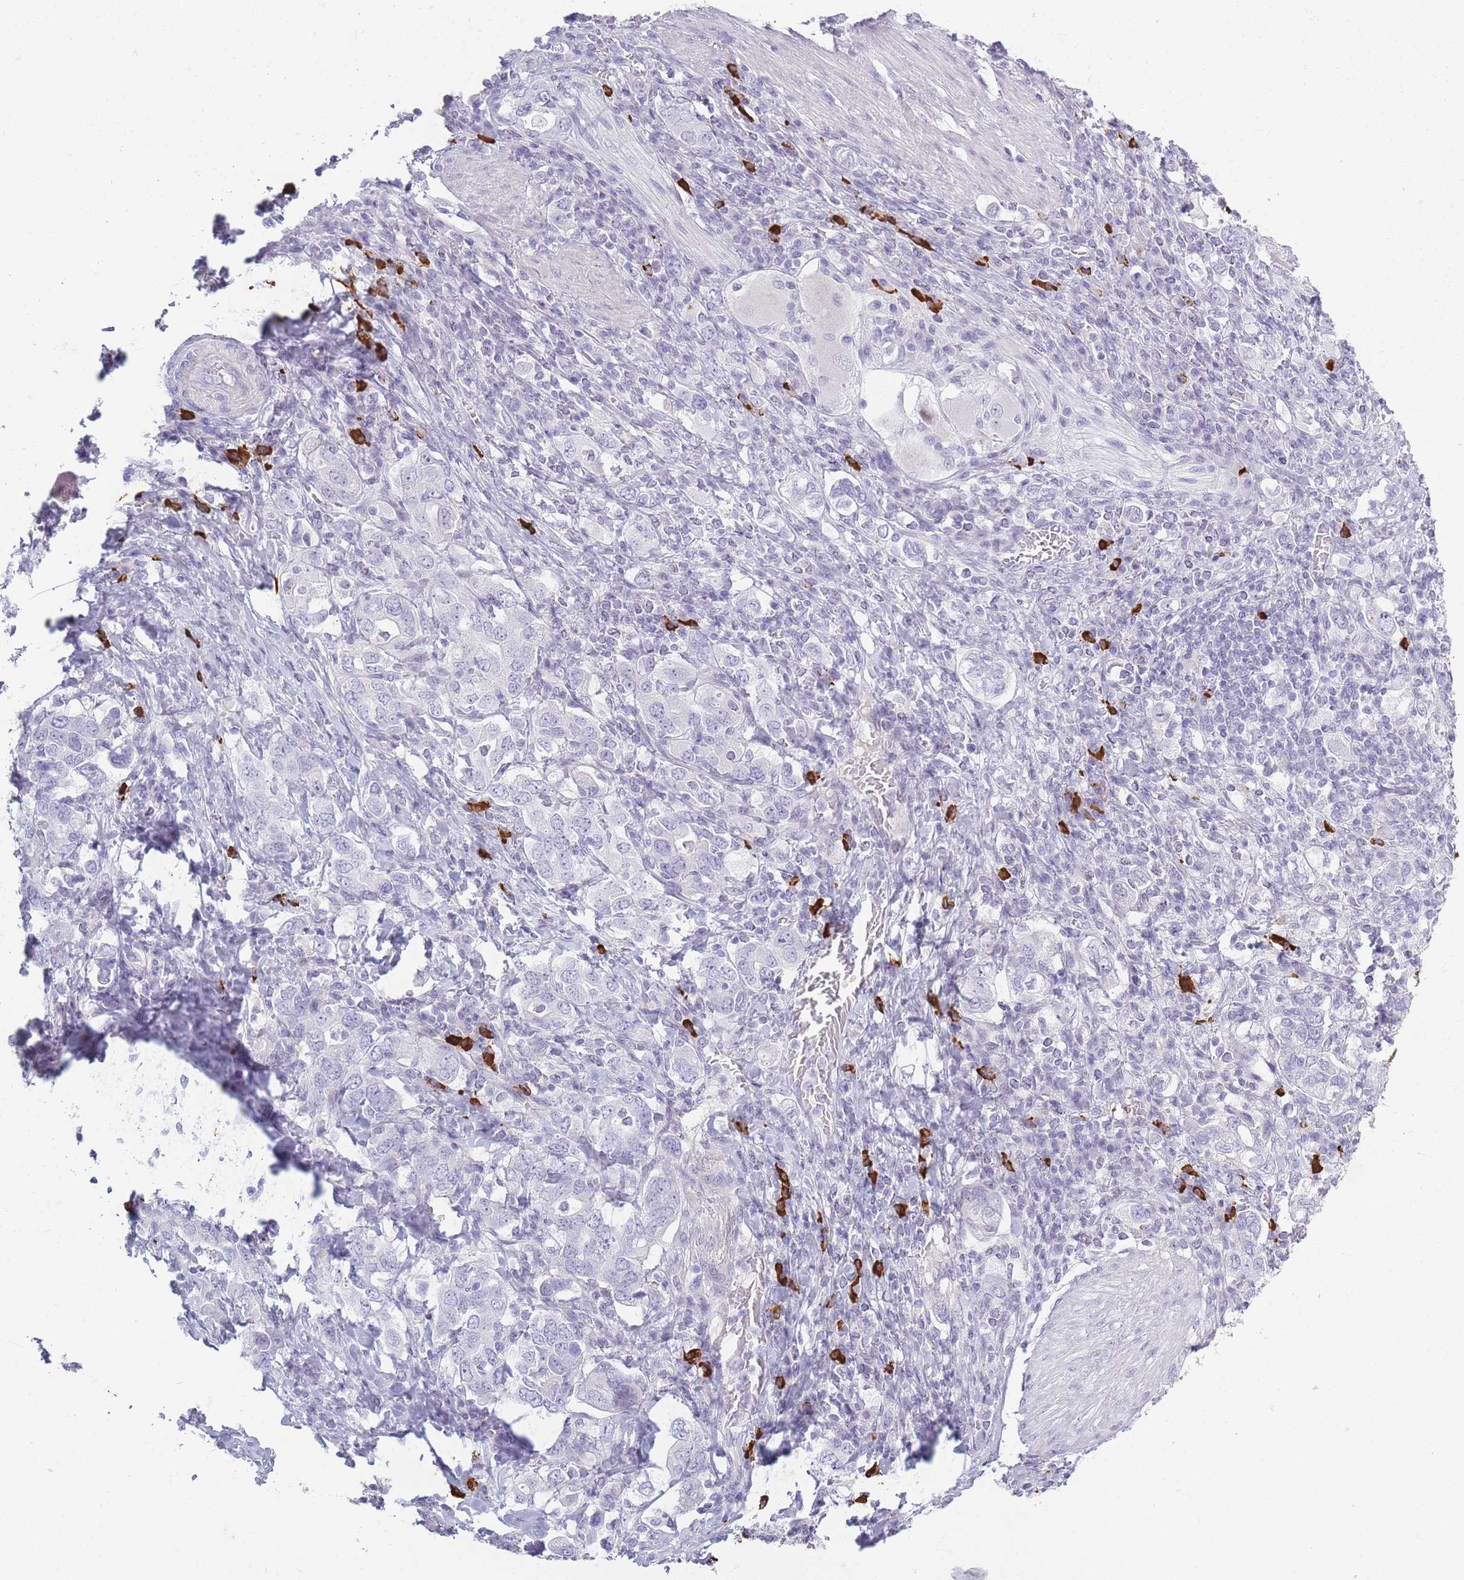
{"staining": {"intensity": "negative", "quantity": "none", "location": "none"}, "tissue": "stomach cancer", "cell_type": "Tumor cells", "image_type": "cancer", "snomed": [{"axis": "morphology", "description": "Adenocarcinoma, NOS"}, {"axis": "topography", "description": "Stomach, upper"}, {"axis": "topography", "description": "Stomach"}], "caption": "High magnification brightfield microscopy of stomach cancer stained with DAB (brown) and counterstained with hematoxylin (blue): tumor cells show no significant expression.", "gene": "PLEKHG2", "patient": {"sex": "male", "age": 62}}